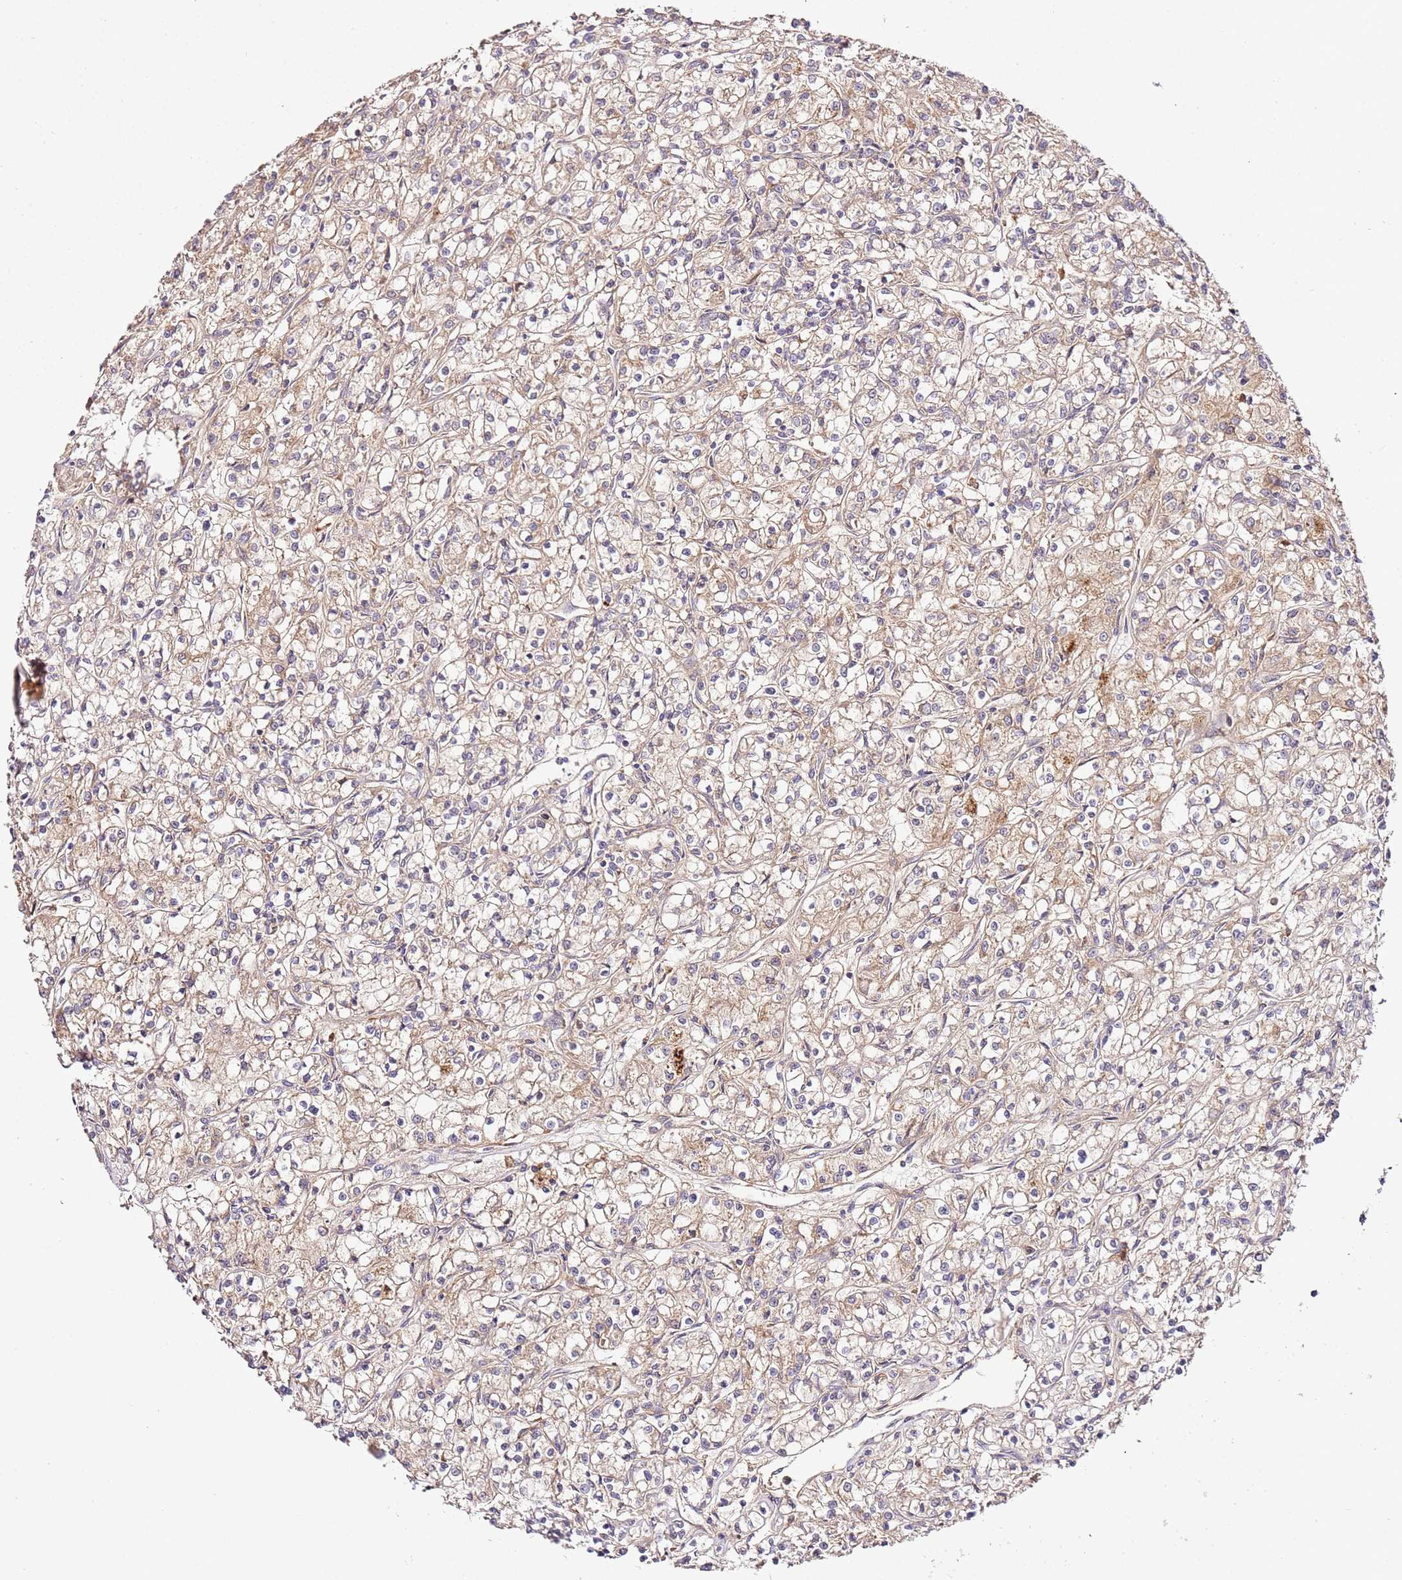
{"staining": {"intensity": "weak", "quantity": ">75%", "location": "cytoplasmic/membranous"}, "tissue": "renal cancer", "cell_type": "Tumor cells", "image_type": "cancer", "snomed": [{"axis": "morphology", "description": "Adenocarcinoma, NOS"}, {"axis": "topography", "description": "Kidney"}], "caption": "An IHC histopathology image of tumor tissue is shown. Protein staining in brown highlights weak cytoplasmic/membranous positivity in renal adenocarcinoma within tumor cells.", "gene": "C8G", "patient": {"sex": "female", "age": 59}}